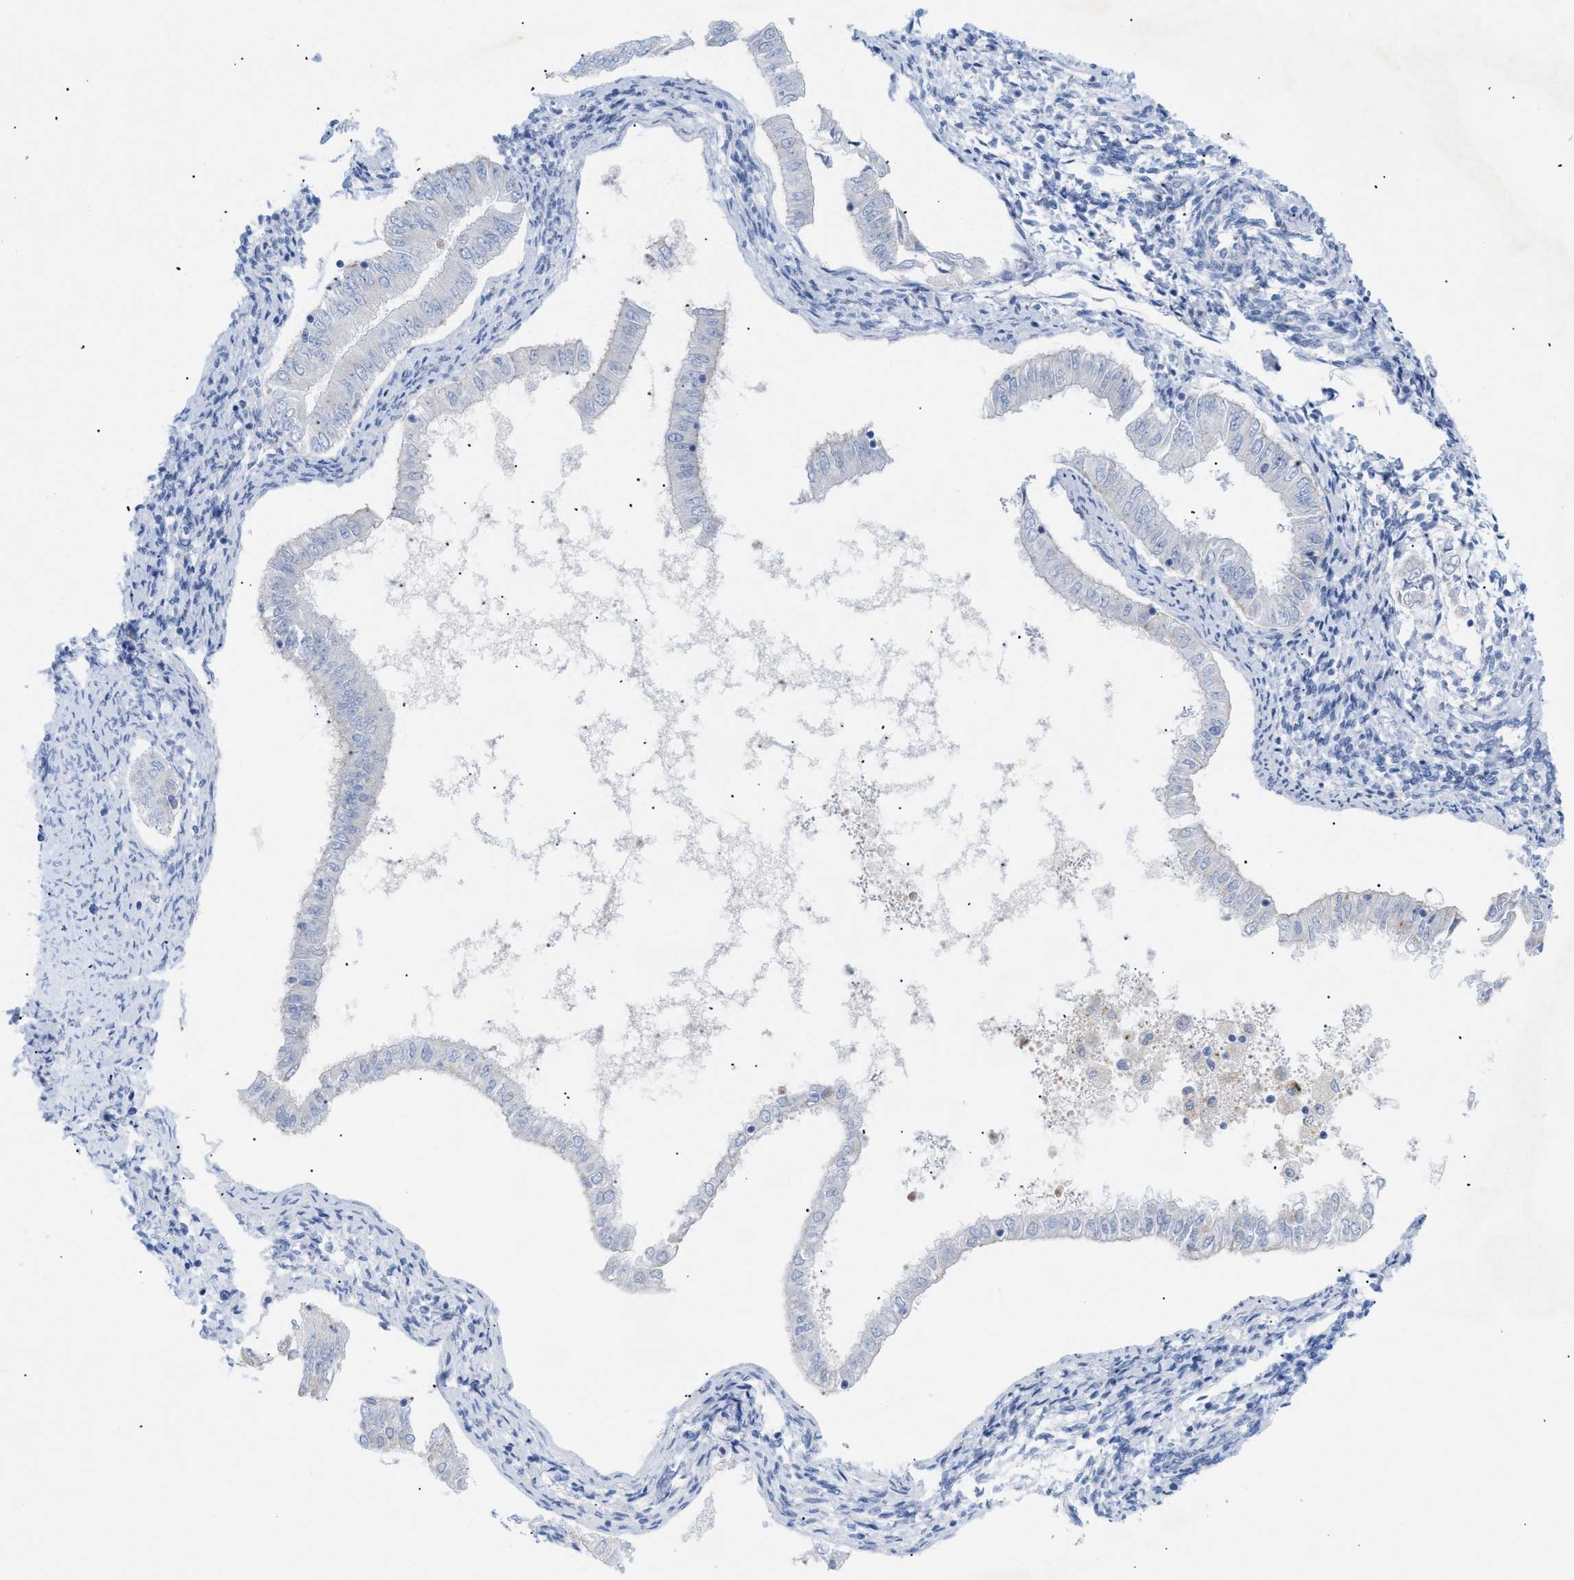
{"staining": {"intensity": "negative", "quantity": "none", "location": "none"}, "tissue": "endometrial cancer", "cell_type": "Tumor cells", "image_type": "cancer", "snomed": [{"axis": "morphology", "description": "Adenocarcinoma, NOS"}, {"axis": "topography", "description": "Endometrium"}], "caption": "Immunohistochemical staining of adenocarcinoma (endometrial) exhibits no significant expression in tumor cells.", "gene": "DRAM2", "patient": {"sex": "female", "age": 53}}